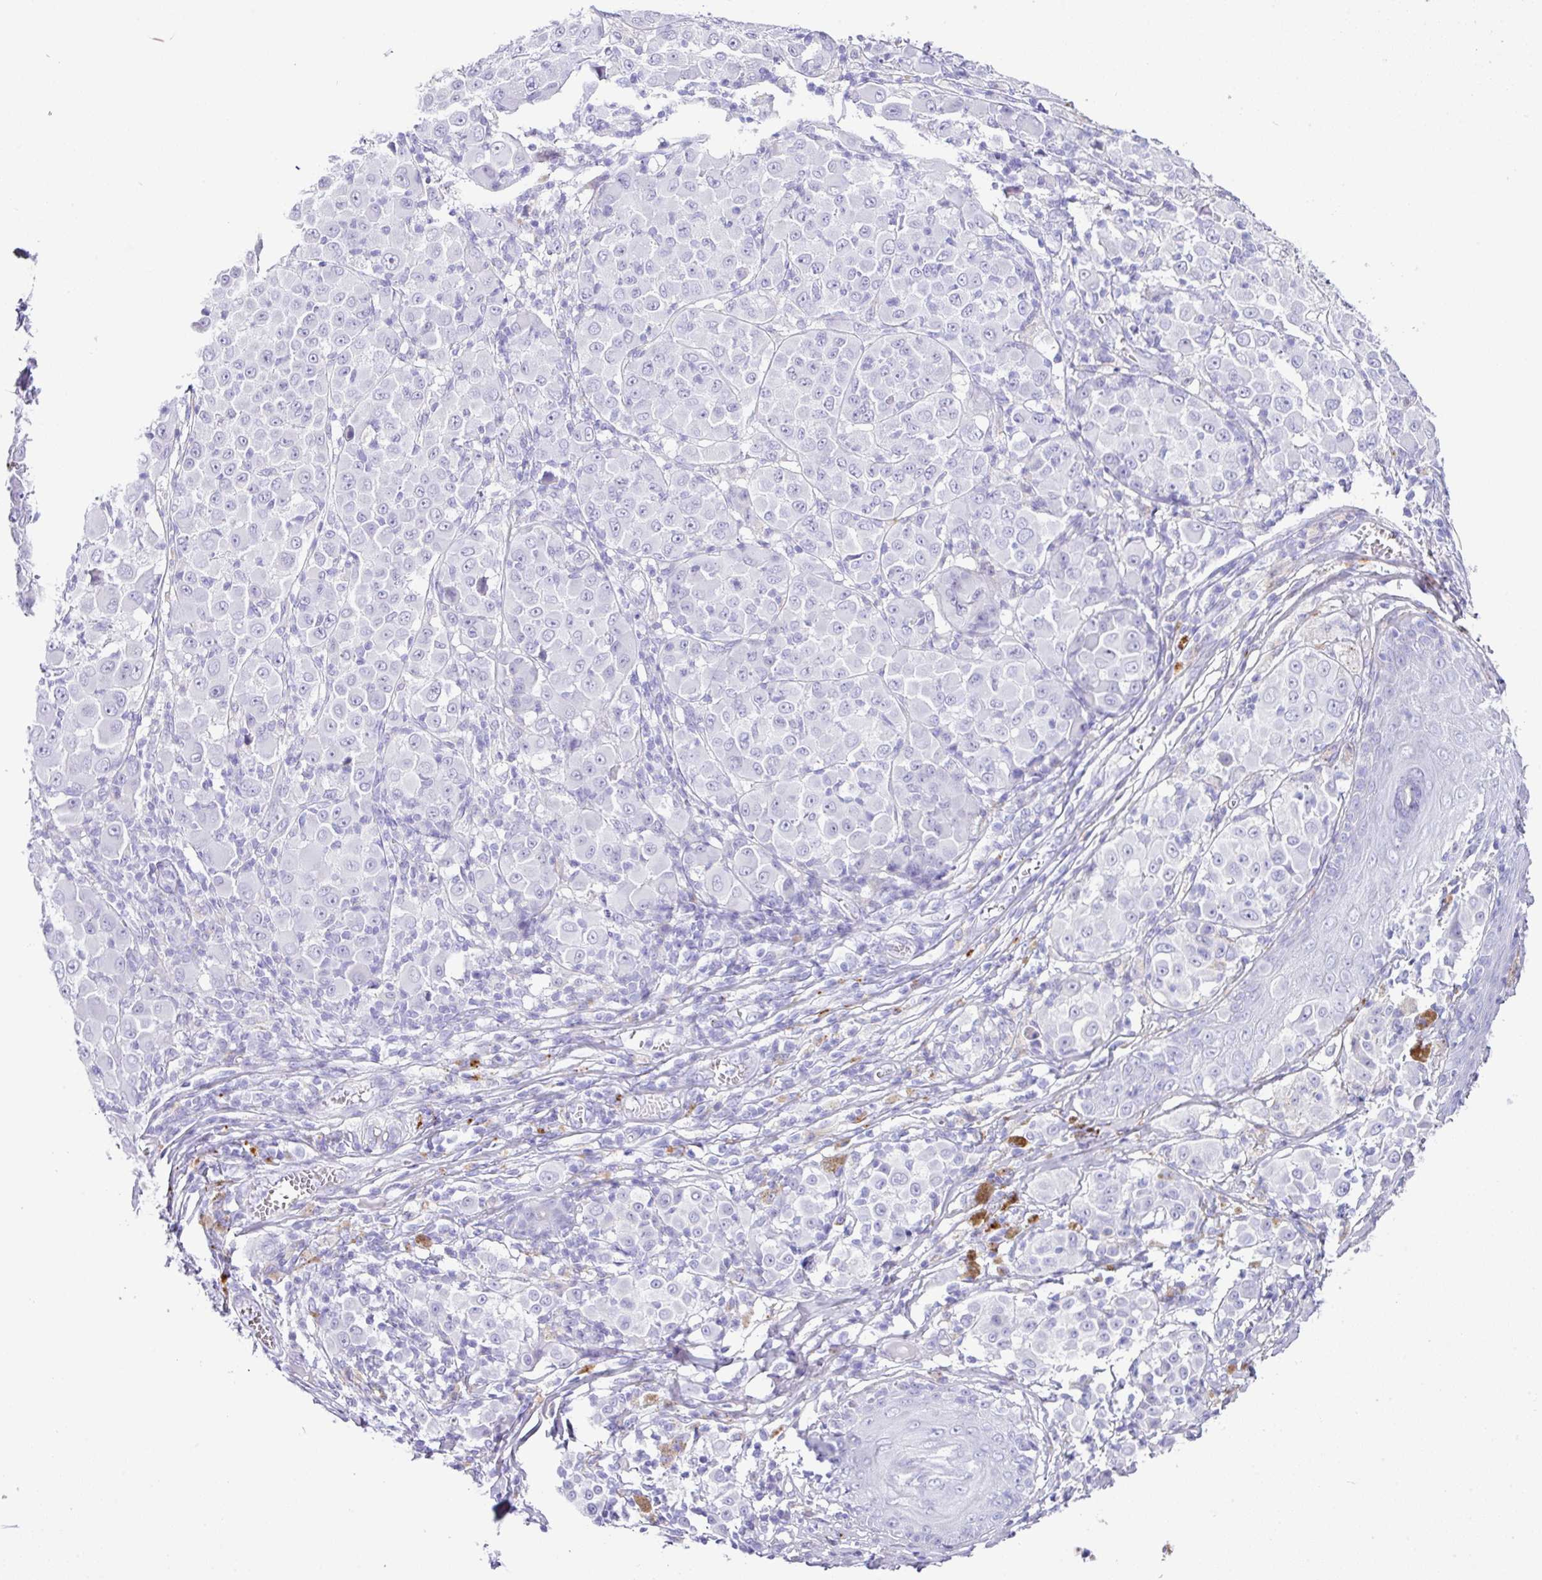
{"staining": {"intensity": "negative", "quantity": "none", "location": "none"}, "tissue": "melanoma", "cell_type": "Tumor cells", "image_type": "cancer", "snomed": [{"axis": "morphology", "description": "Malignant melanoma, NOS"}, {"axis": "topography", "description": "Skin"}], "caption": "An immunohistochemistry (IHC) micrograph of malignant melanoma is shown. There is no staining in tumor cells of malignant melanoma.", "gene": "ZG16", "patient": {"sex": "female", "age": 43}}